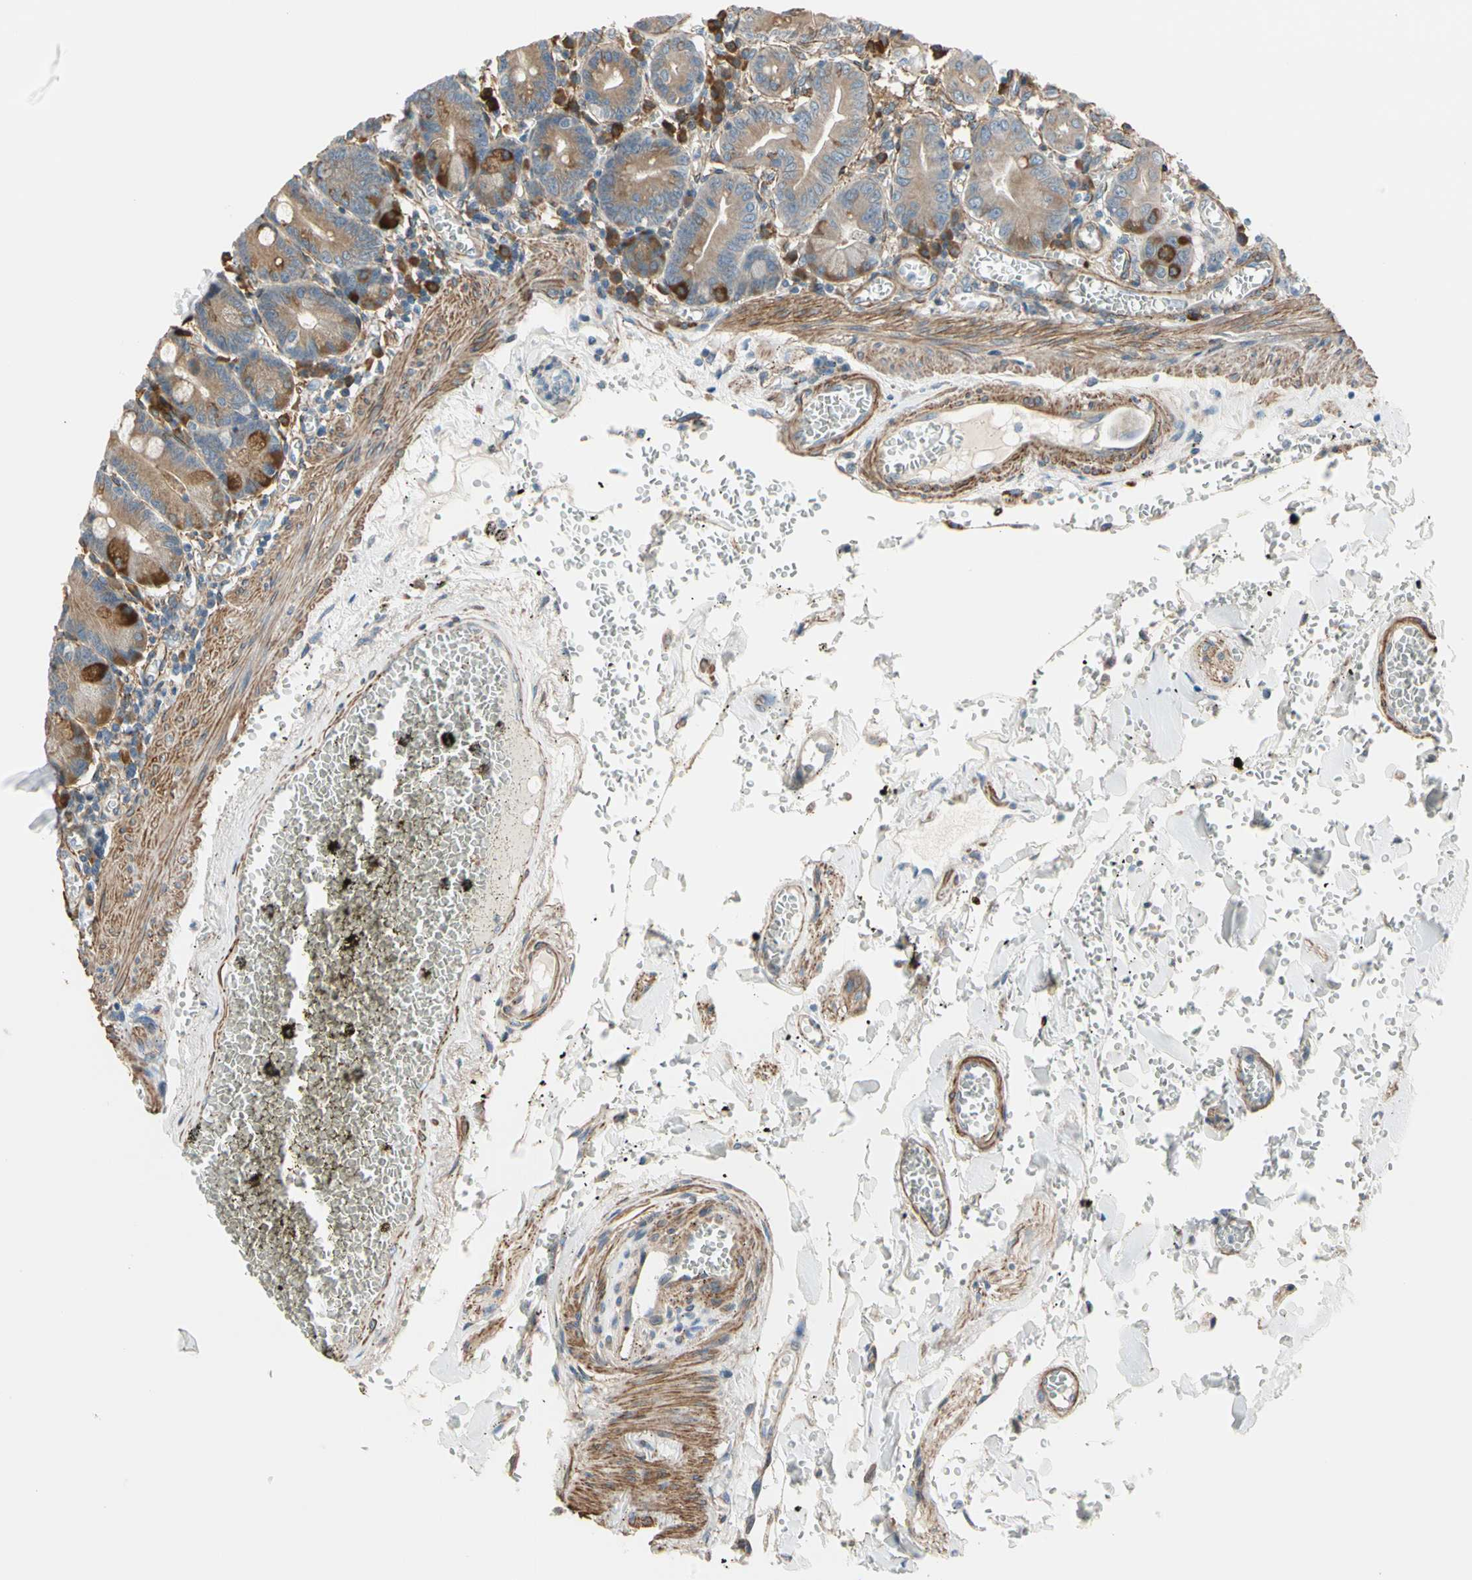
{"staining": {"intensity": "moderate", "quantity": ">75%", "location": "cytoplasmic/membranous"}, "tissue": "small intestine", "cell_type": "Glandular cells", "image_type": "normal", "snomed": [{"axis": "morphology", "description": "Normal tissue, NOS"}, {"axis": "topography", "description": "Small intestine"}], "caption": "Glandular cells demonstrate medium levels of moderate cytoplasmic/membranous expression in approximately >75% of cells in unremarkable human small intestine.", "gene": "LIMK2", "patient": {"sex": "male", "age": 71}}